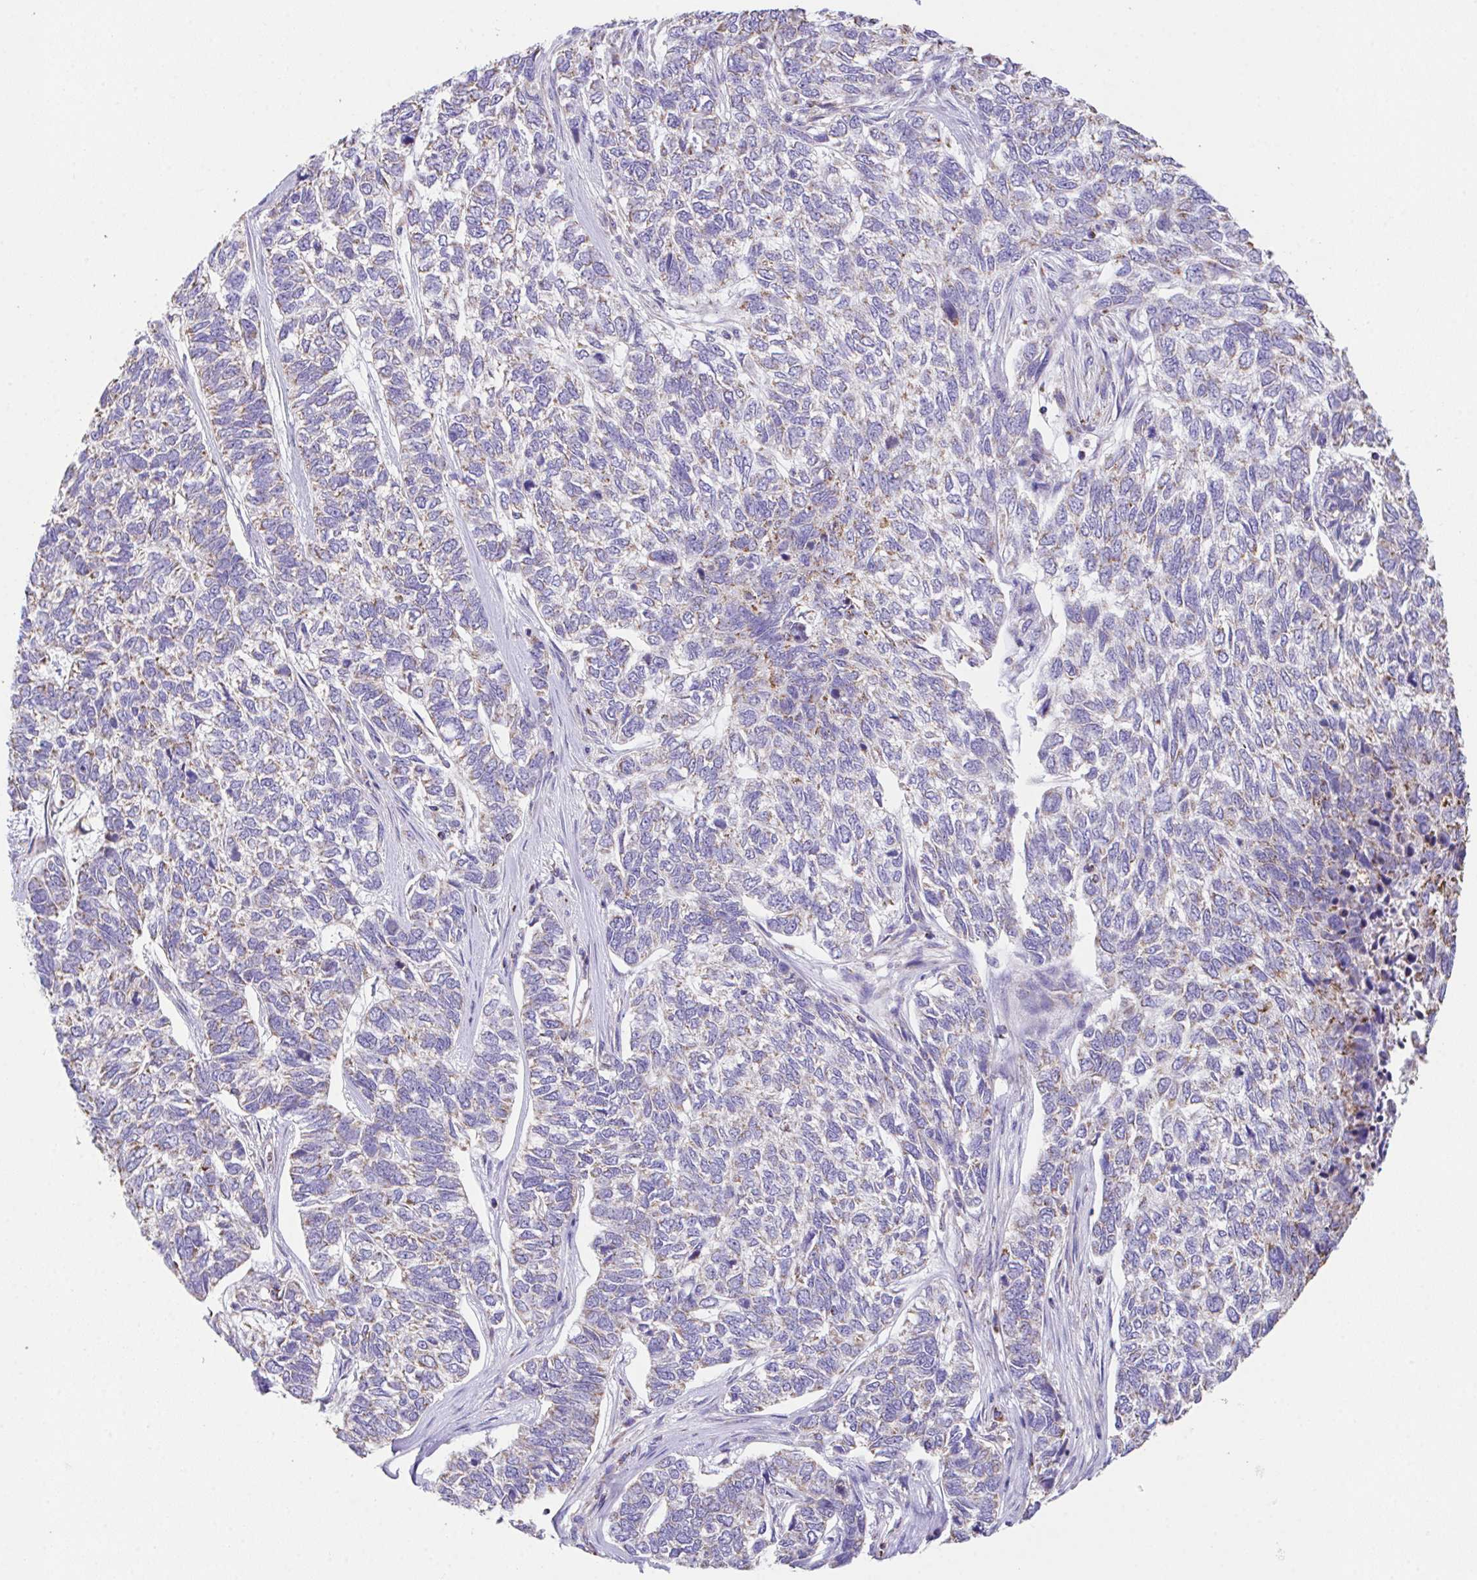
{"staining": {"intensity": "weak", "quantity": "25%-75%", "location": "cytoplasmic/membranous"}, "tissue": "skin cancer", "cell_type": "Tumor cells", "image_type": "cancer", "snomed": [{"axis": "morphology", "description": "Basal cell carcinoma"}, {"axis": "topography", "description": "Skin"}], "caption": "IHC of skin cancer displays low levels of weak cytoplasmic/membranous staining in about 25%-75% of tumor cells. (DAB IHC, brown staining for protein, blue staining for nuclei).", "gene": "PCMTD2", "patient": {"sex": "female", "age": 65}}